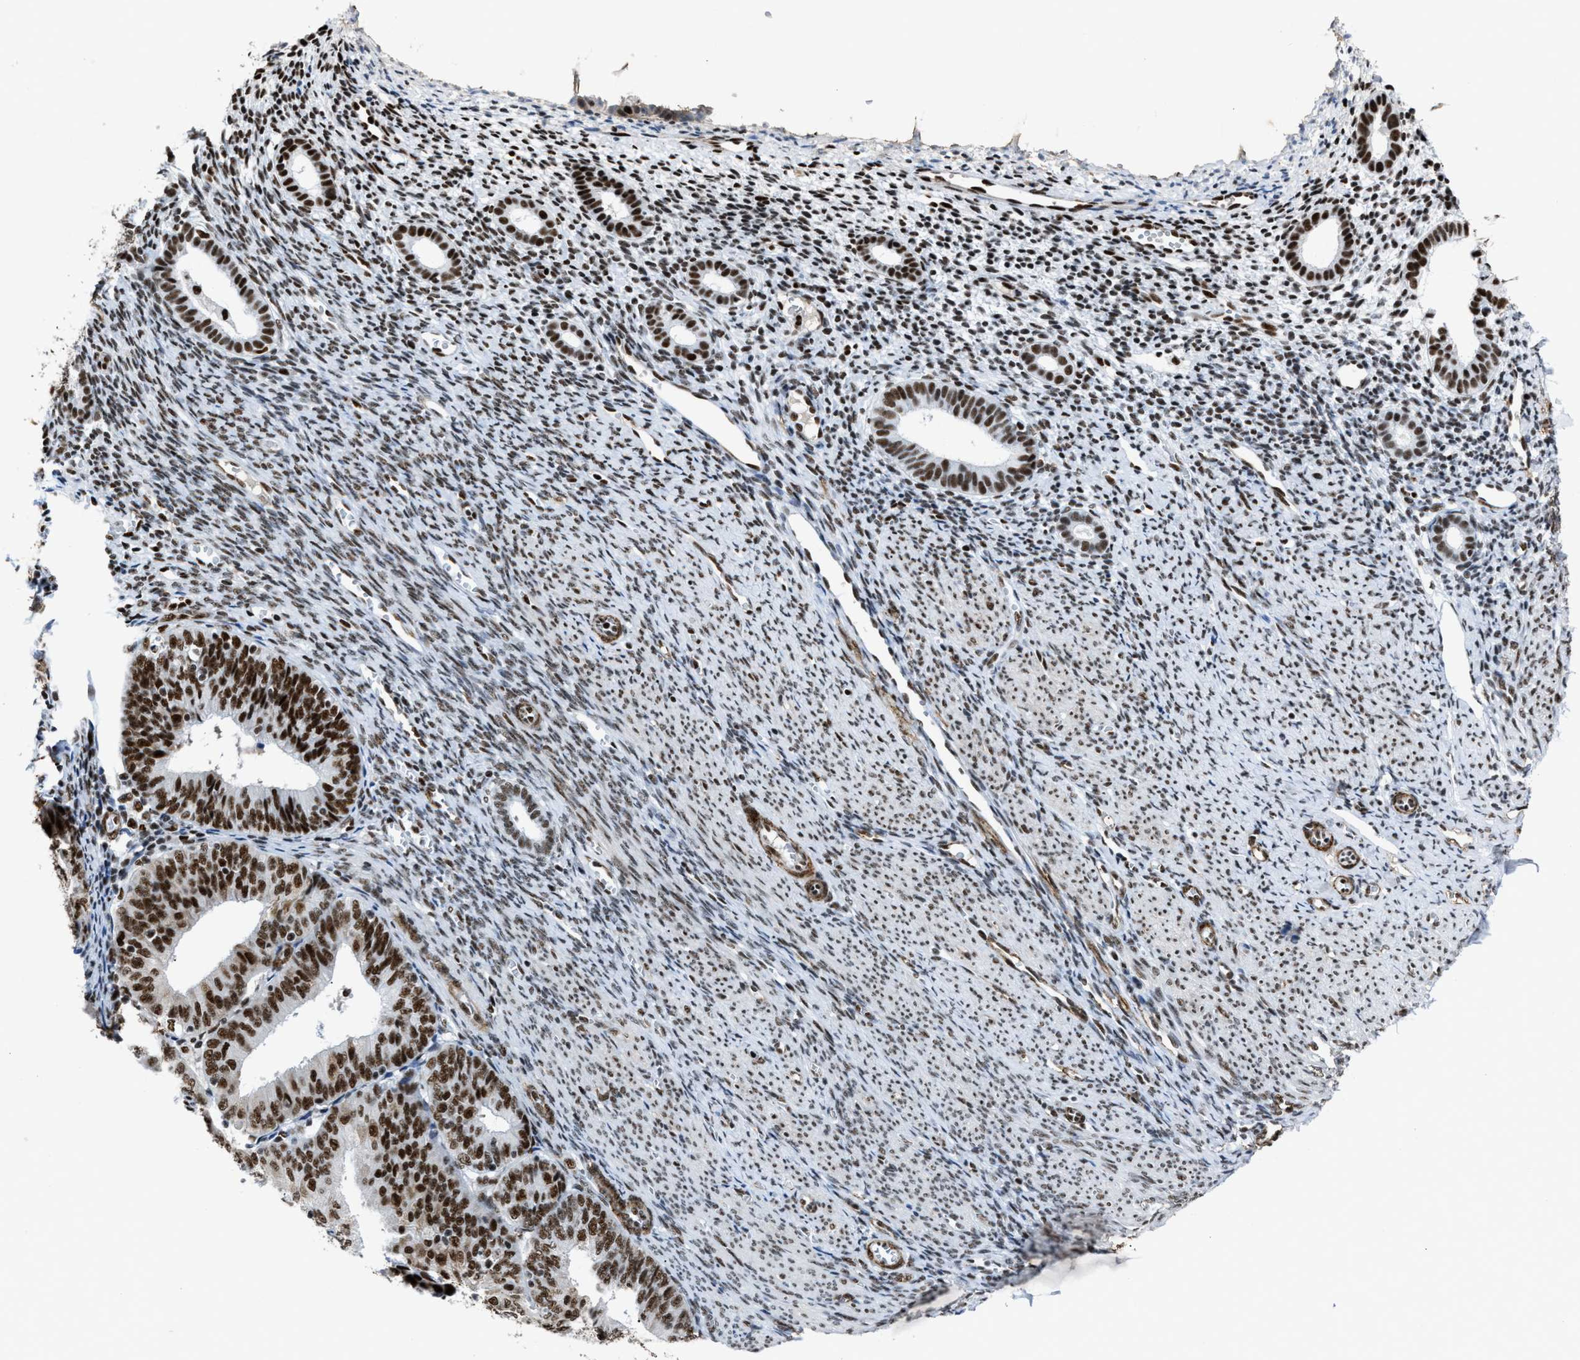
{"staining": {"intensity": "moderate", "quantity": "25%-75%", "location": "nuclear"}, "tissue": "endometrium", "cell_type": "Cells in endometrial stroma", "image_type": "normal", "snomed": [{"axis": "morphology", "description": "Normal tissue, NOS"}, {"axis": "morphology", "description": "Adenocarcinoma, NOS"}, {"axis": "topography", "description": "Endometrium"}], "caption": "A micrograph of endometrium stained for a protein displays moderate nuclear brown staining in cells in endometrial stroma.", "gene": "DDX5", "patient": {"sex": "female", "age": 57}}